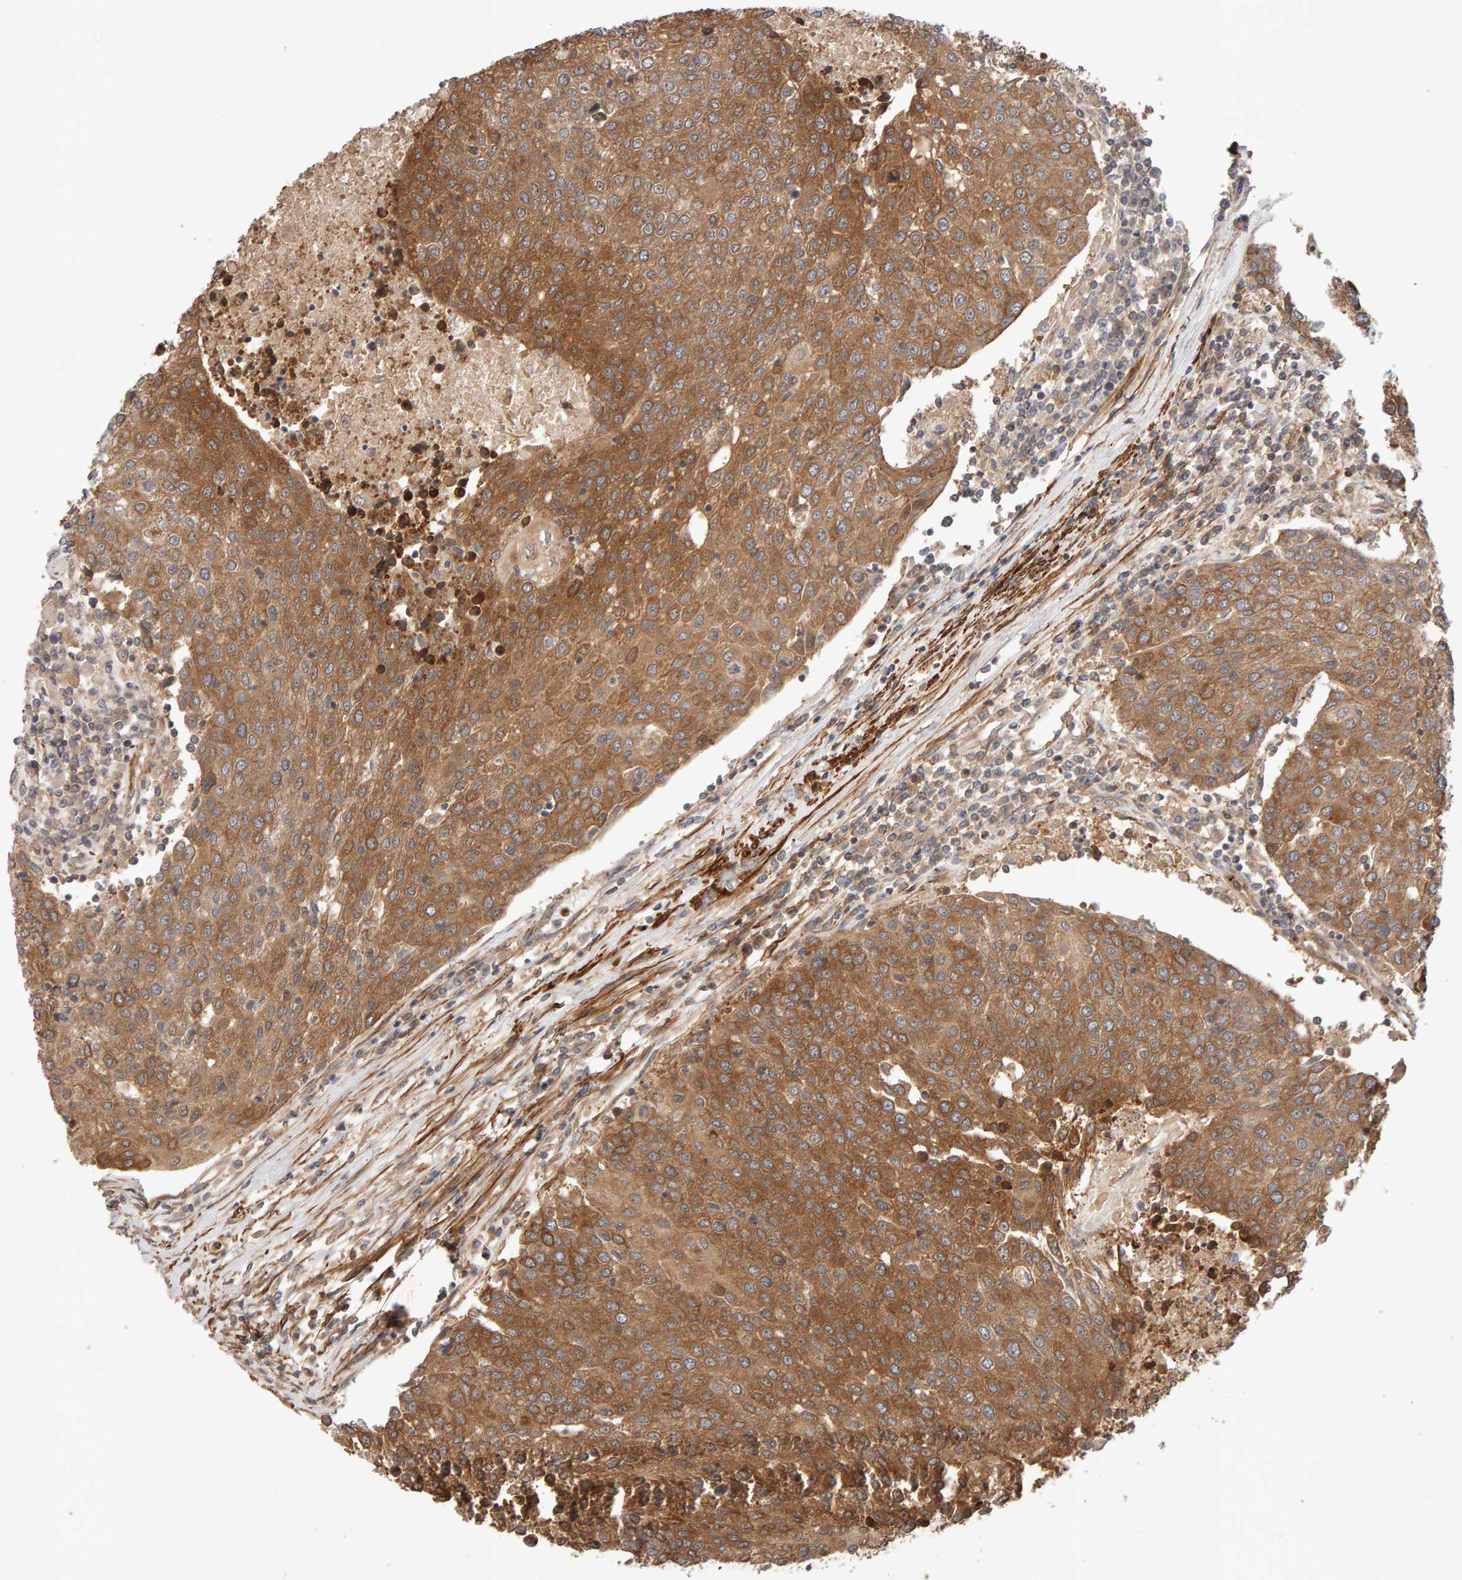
{"staining": {"intensity": "moderate", "quantity": ">75%", "location": "cytoplasmic/membranous"}, "tissue": "urothelial cancer", "cell_type": "Tumor cells", "image_type": "cancer", "snomed": [{"axis": "morphology", "description": "Urothelial carcinoma, High grade"}, {"axis": "topography", "description": "Urinary bladder"}], "caption": "Immunohistochemical staining of urothelial carcinoma (high-grade) reveals medium levels of moderate cytoplasmic/membranous protein staining in approximately >75% of tumor cells.", "gene": "SYNRG", "patient": {"sex": "female", "age": 85}}